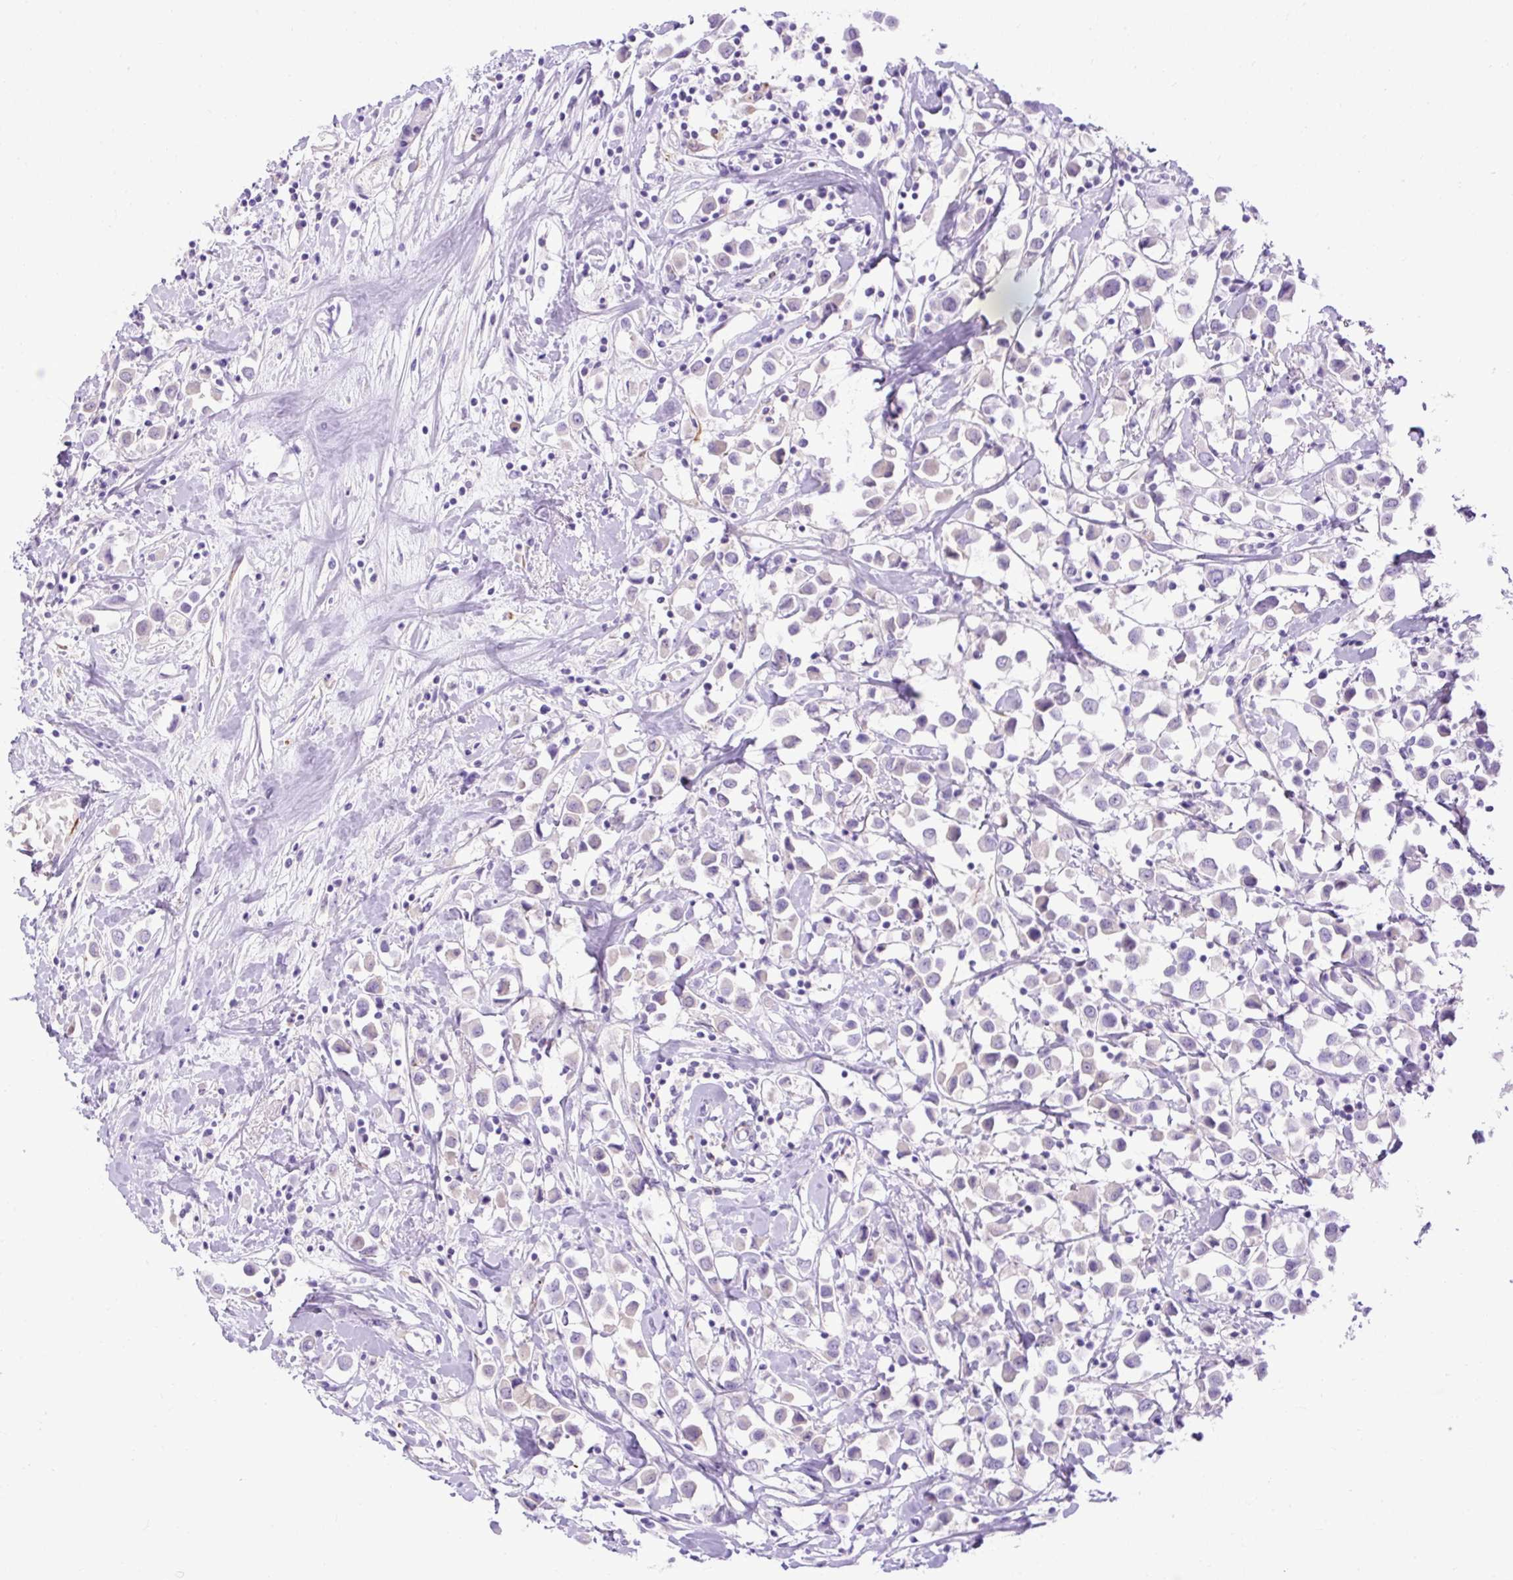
{"staining": {"intensity": "negative", "quantity": "none", "location": "none"}, "tissue": "breast cancer", "cell_type": "Tumor cells", "image_type": "cancer", "snomed": [{"axis": "morphology", "description": "Duct carcinoma"}, {"axis": "topography", "description": "Breast"}], "caption": "DAB immunohistochemical staining of infiltrating ductal carcinoma (breast) demonstrates no significant expression in tumor cells.", "gene": "SPTBN5", "patient": {"sex": "female", "age": 61}}